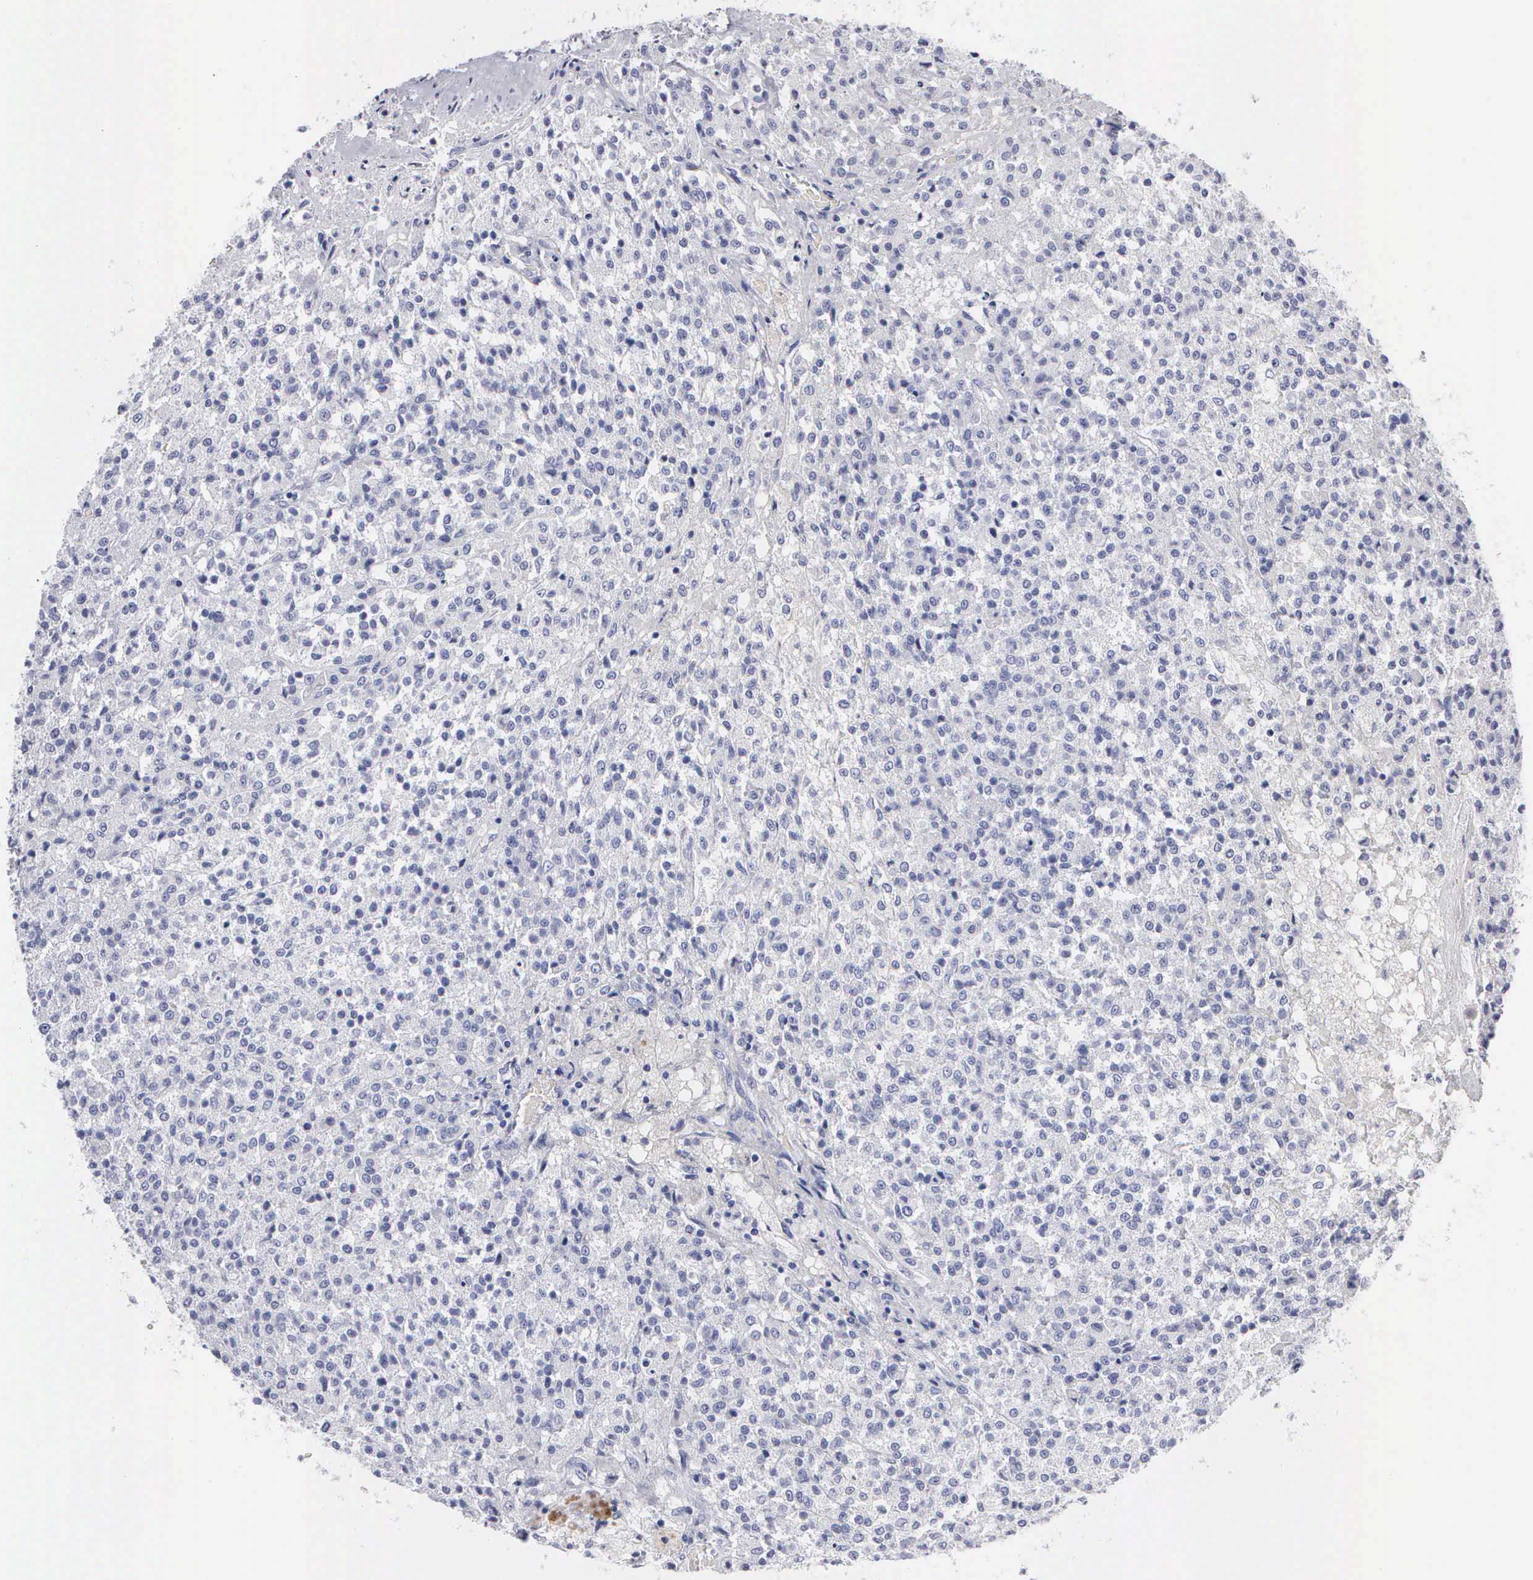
{"staining": {"intensity": "negative", "quantity": "none", "location": "none"}, "tissue": "testis cancer", "cell_type": "Tumor cells", "image_type": "cancer", "snomed": [{"axis": "morphology", "description": "Seminoma, NOS"}, {"axis": "topography", "description": "Testis"}], "caption": "This is an immunohistochemistry (IHC) histopathology image of testis cancer (seminoma). There is no expression in tumor cells.", "gene": "CYP19A1", "patient": {"sex": "male", "age": 59}}